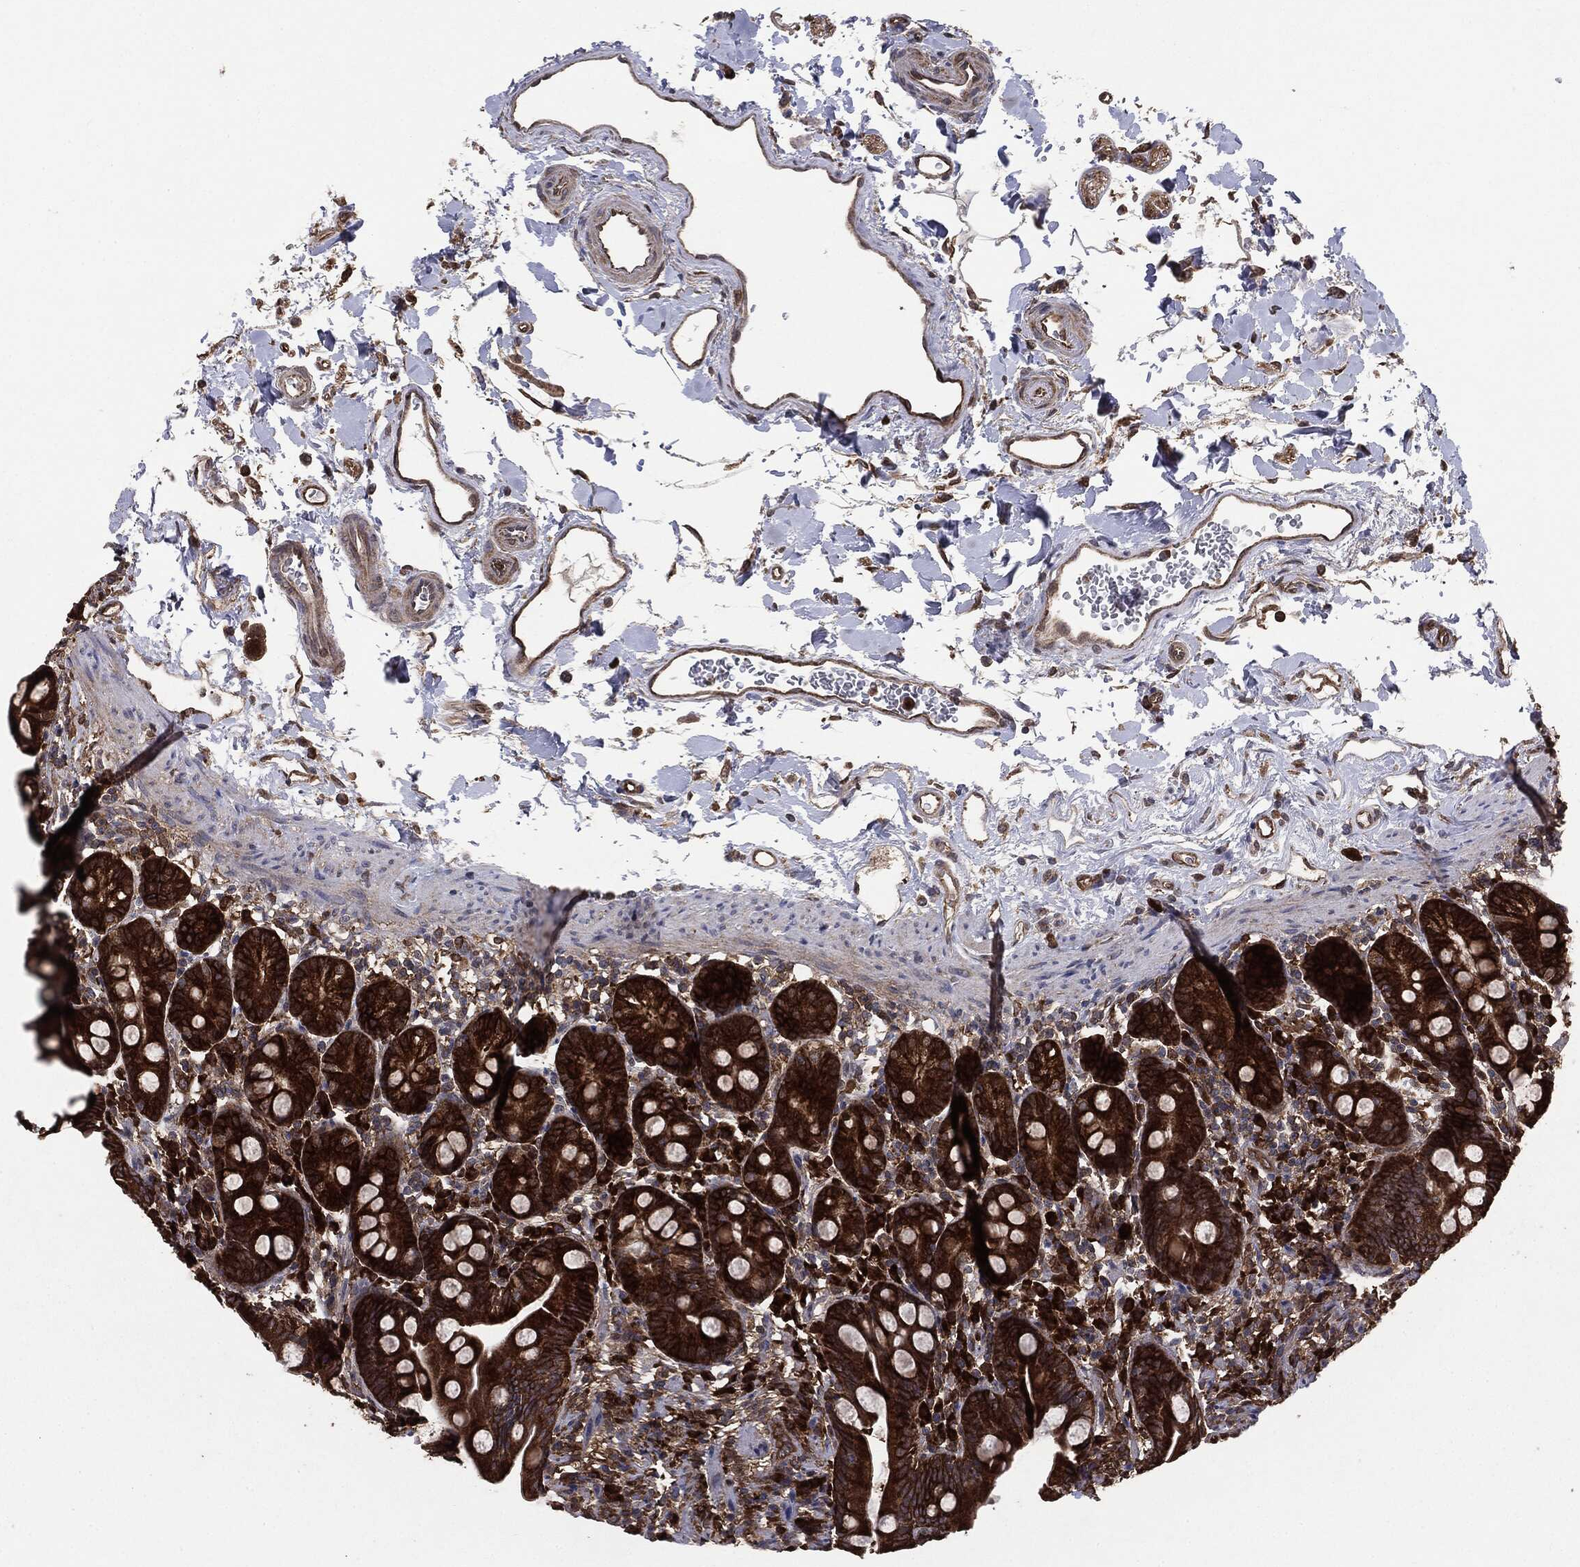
{"staining": {"intensity": "strong", "quantity": ">75%", "location": "cytoplasmic/membranous"}, "tissue": "small intestine", "cell_type": "Glandular cells", "image_type": "normal", "snomed": [{"axis": "morphology", "description": "Normal tissue, NOS"}, {"axis": "topography", "description": "Small intestine"}], "caption": "Small intestine stained for a protein displays strong cytoplasmic/membranous positivity in glandular cells. The protein of interest is stained brown, and the nuclei are stained in blue (DAB (3,3'-diaminobenzidine) IHC with brightfield microscopy, high magnification).", "gene": "NME1", "patient": {"sex": "female", "age": 44}}